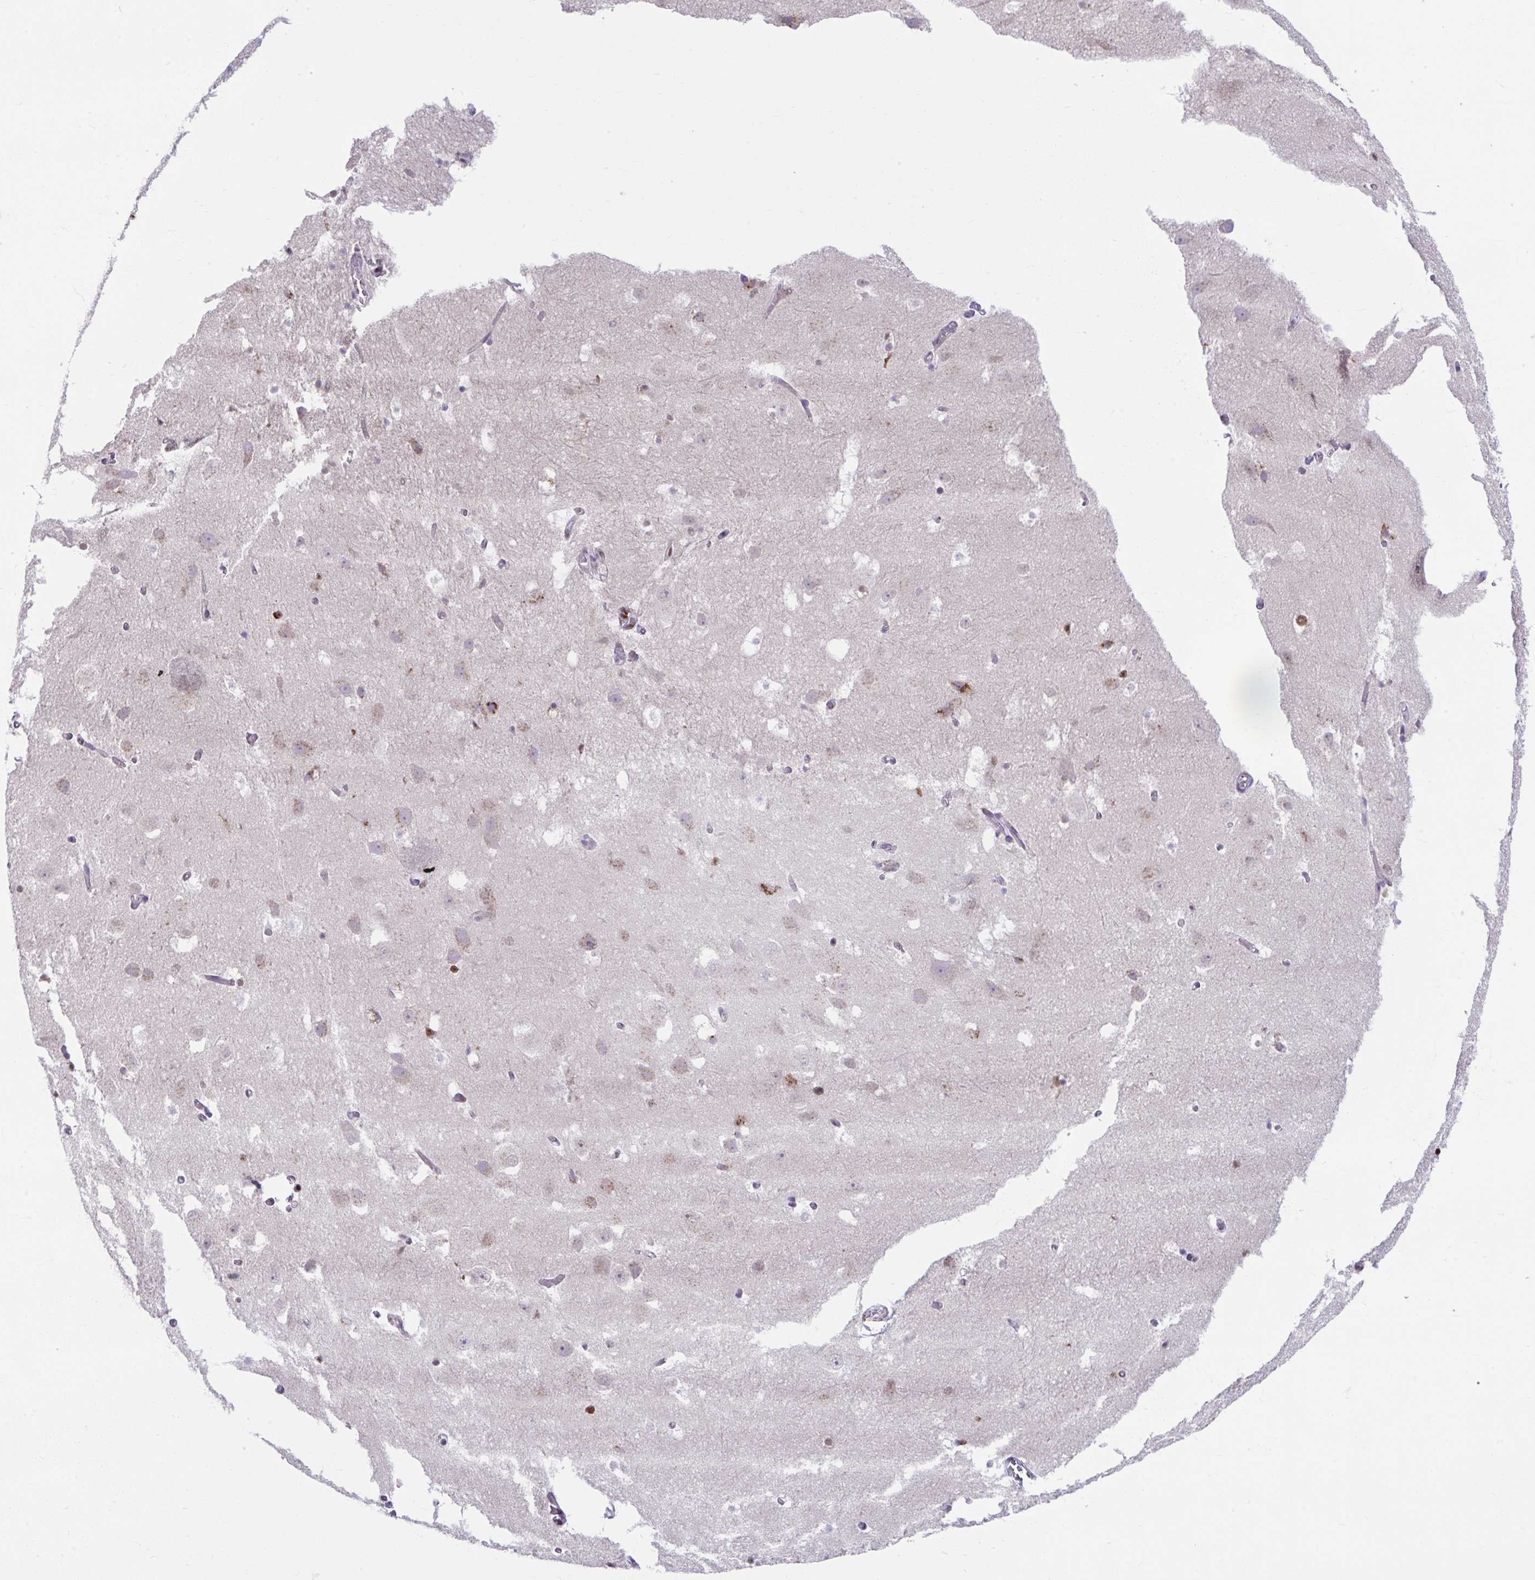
{"staining": {"intensity": "moderate", "quantity": "<25%", "location": "cytoplasmic/membranous"}, "tissue": "hippocampus", "cell_type": "Glial cells", "image_type": "normal", "snomed": [{"axis": "morphology", "description": "Normal tissue, NOS"}, {"axis": "topography", "description": "Hippocampus"}], "caption": "Moderate cytoplasmic/membranous protein expression is present in about <25% of glial cells in hippocampus.", "gene": "SLC35C2", "patient": {"sex": "female", "age": 52}}